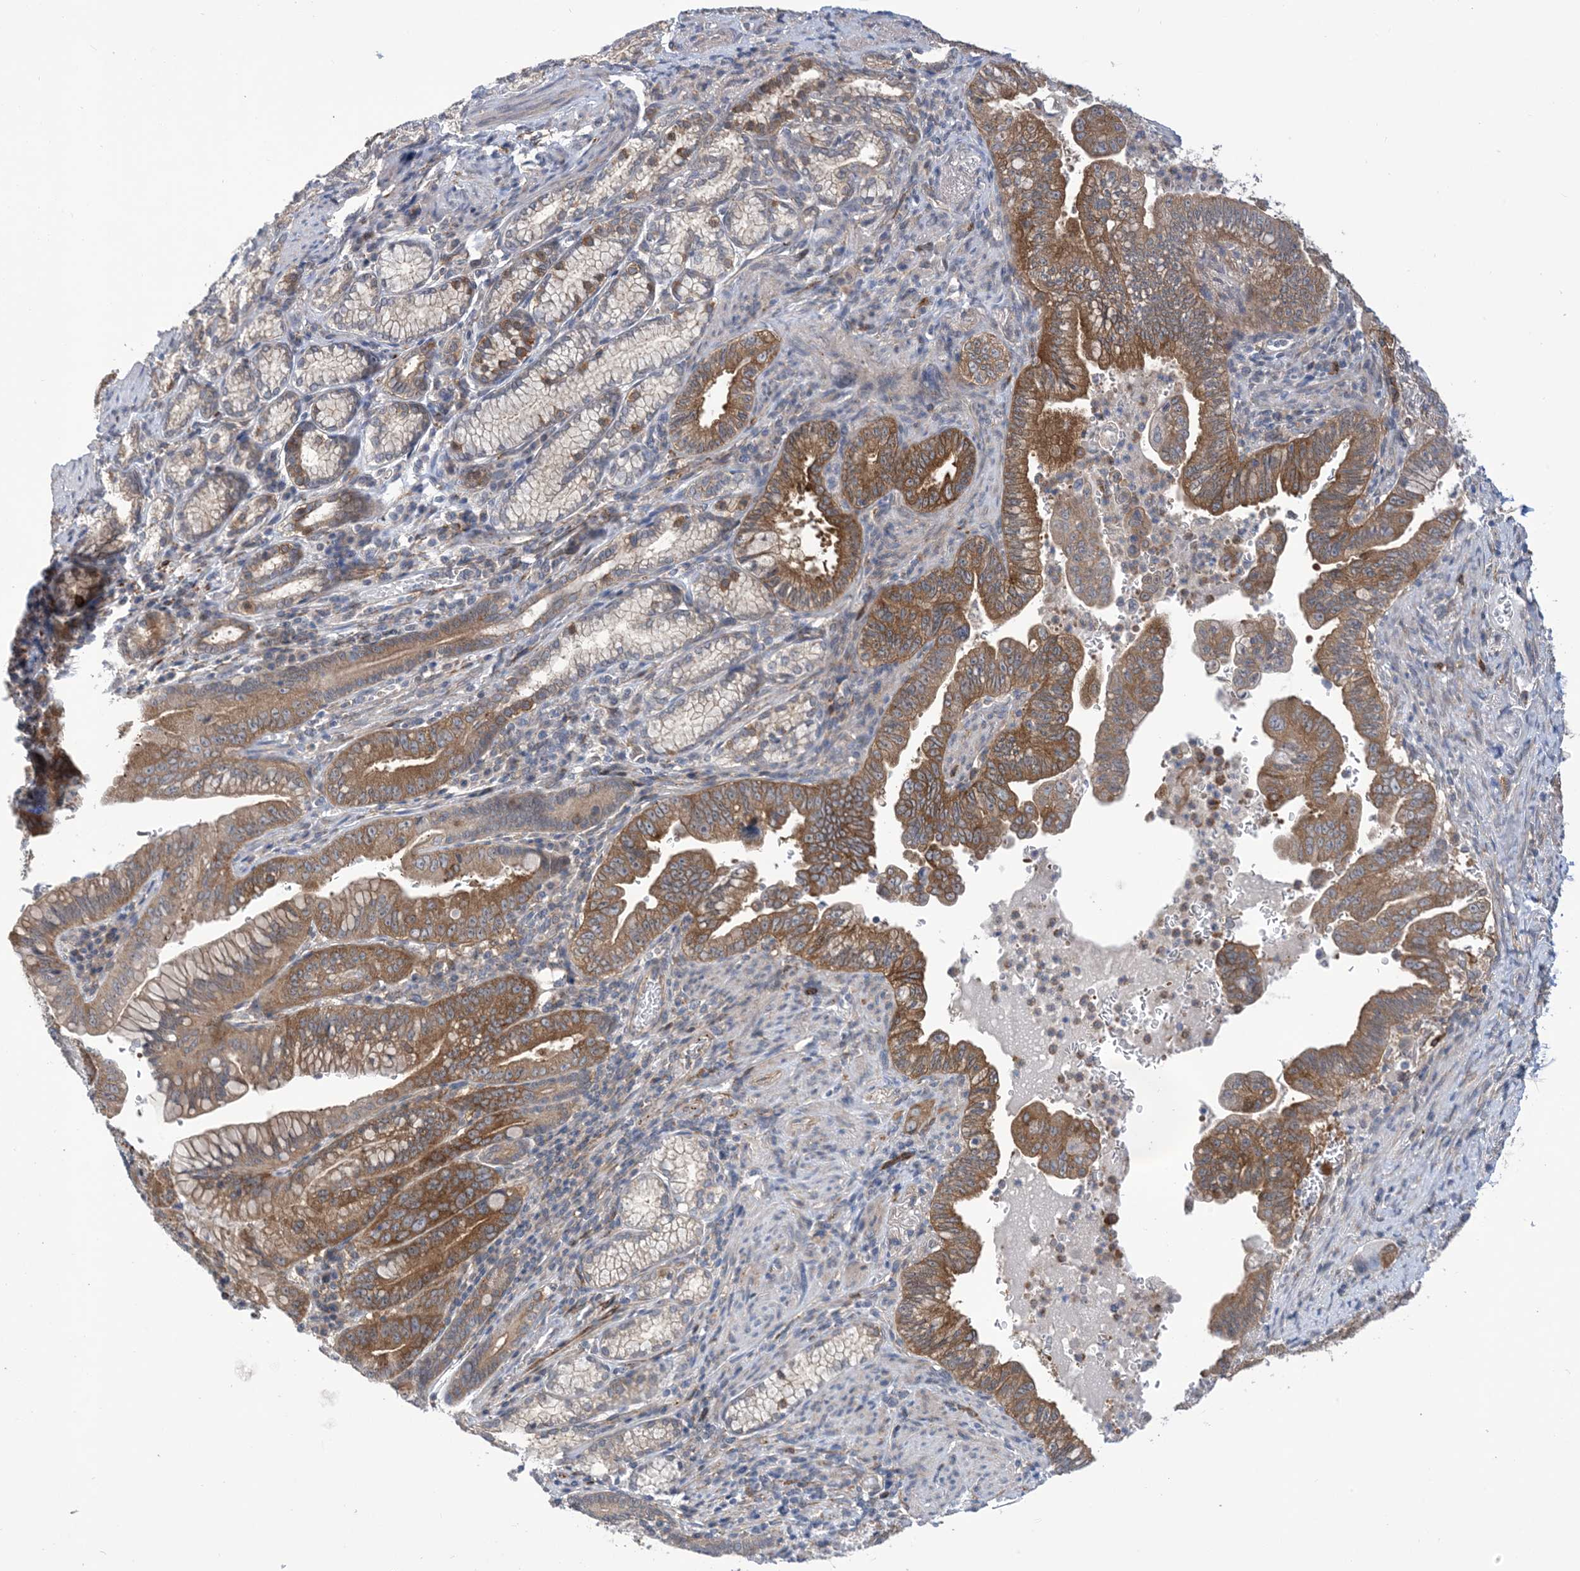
{"staining": {"intensity": "moderate", "quantity": ">75%", "location": "cytoplasmic/membranous"}, "tissue": "pancreatic cancer", "cell_type": "Tumor cells", "image_type": "cancer", "snomed": [{"axis": "morphology", "description": "Adenocarcinoma, NOS"}, {"axis": "topography", "description": "Pancreas"}], "caption": "Human pancreatic cancer (adenocarcinoma) stained with a protein marker demonstrates moderate staining in tumor cells.", "gene": "EHBP1", "patient": {"sex": "male", "age": 70}}